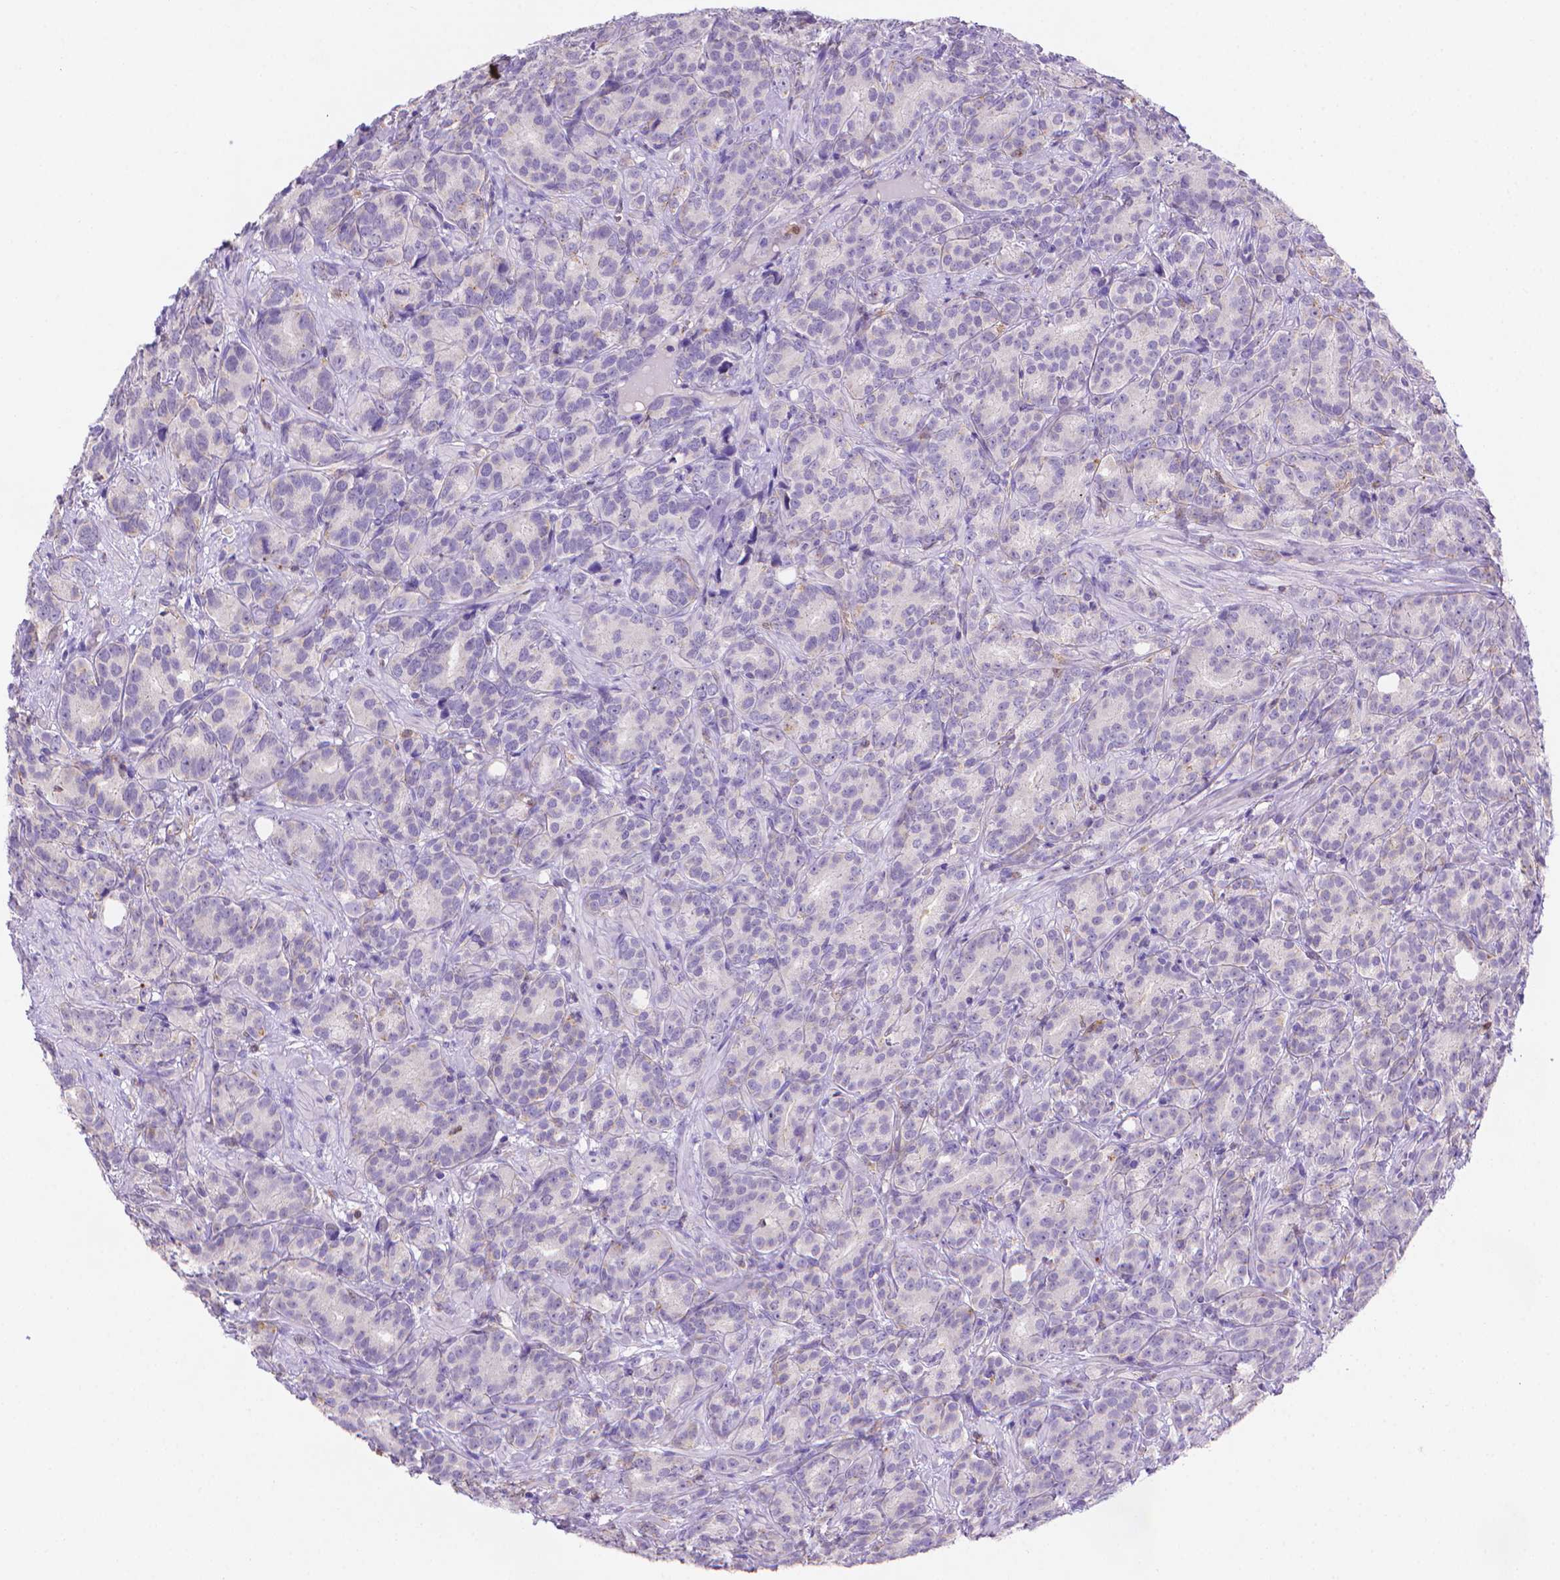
{"staining": {"intensity": "negative", "quantity": "none", "location": "none"}, "tissue": "prostate cancer", "cell_type": "Tumor cells", "image_type": "cancer", "snomed": [{"axis": "morphology", "description": "Adenocarcinoma, High grade"}, {"axis": "topography", "description": "Prostate"}], "caption": "A high-resolution image shows immunohistochemistry (IHC) staining of high-grade adenocarcinoma (prostate), which reveals no significant staining in tumor cells.", "gene": "FGD2", "patient": {"sex": "male", "age": 90}}